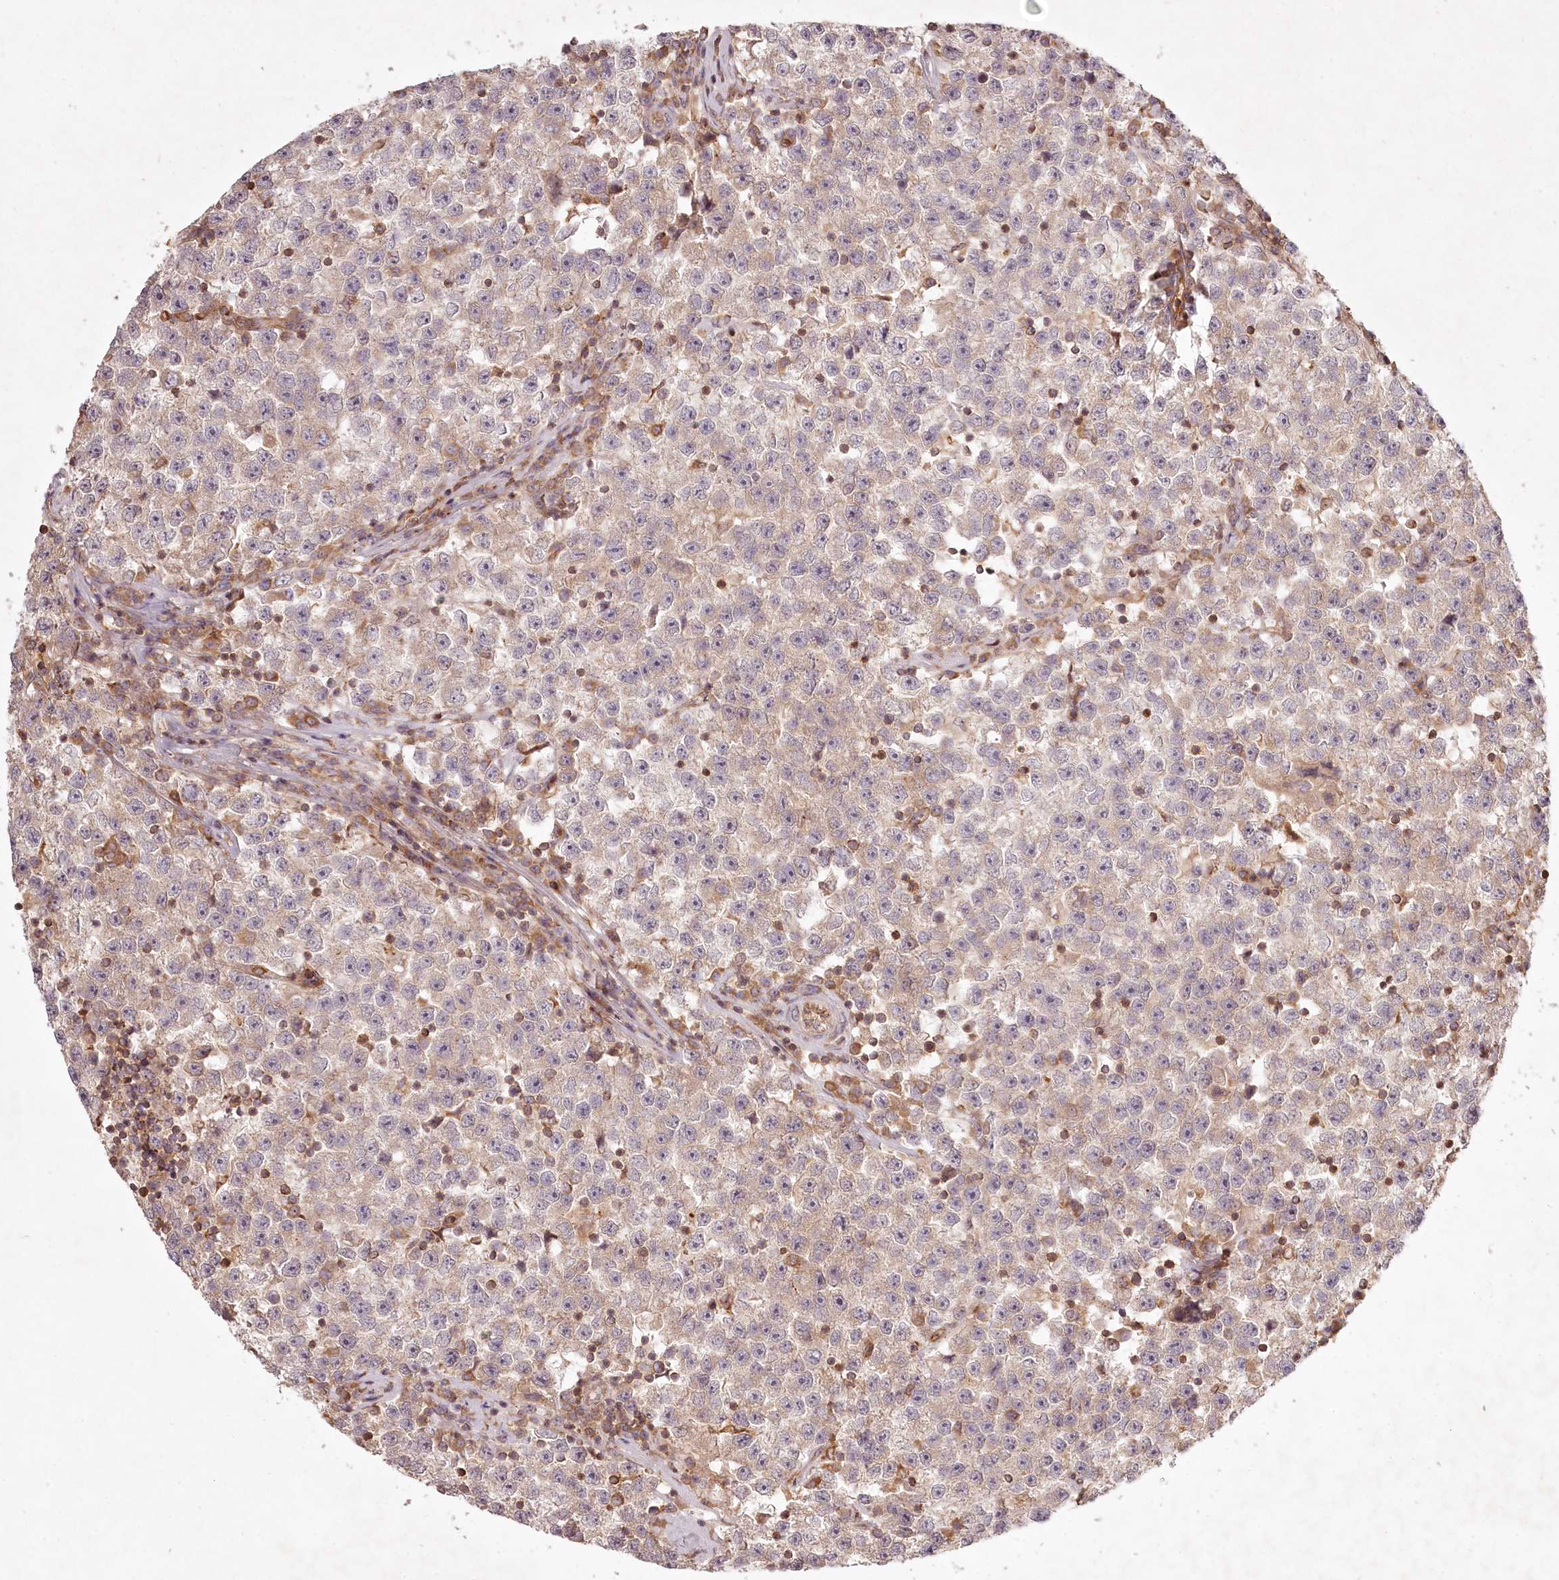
{"staining": {"intensity": "weak", "quantity": "<25%", "location": "cytoplasmic/membranous"}, "tissue": "testis cancer", "cell_type": "Tumor cells", "image_type": "cancer", "snomed": [{"axis": "morphology", "description": "Seminoma, NOS"}, {"axis": "topography", "description": "Testis"}], "caption": "Immunohistochemistry image of human testis cancer (seminoma) stained for a protein (brown), which exhibits no staining in tumor cells. Brightfield microscopy of IHC stained with DAB (brown) and hematoxylin (blue), captured at high magnification.", "gene": "TMIE", "patient": {"sex": "male", "age": 22}}